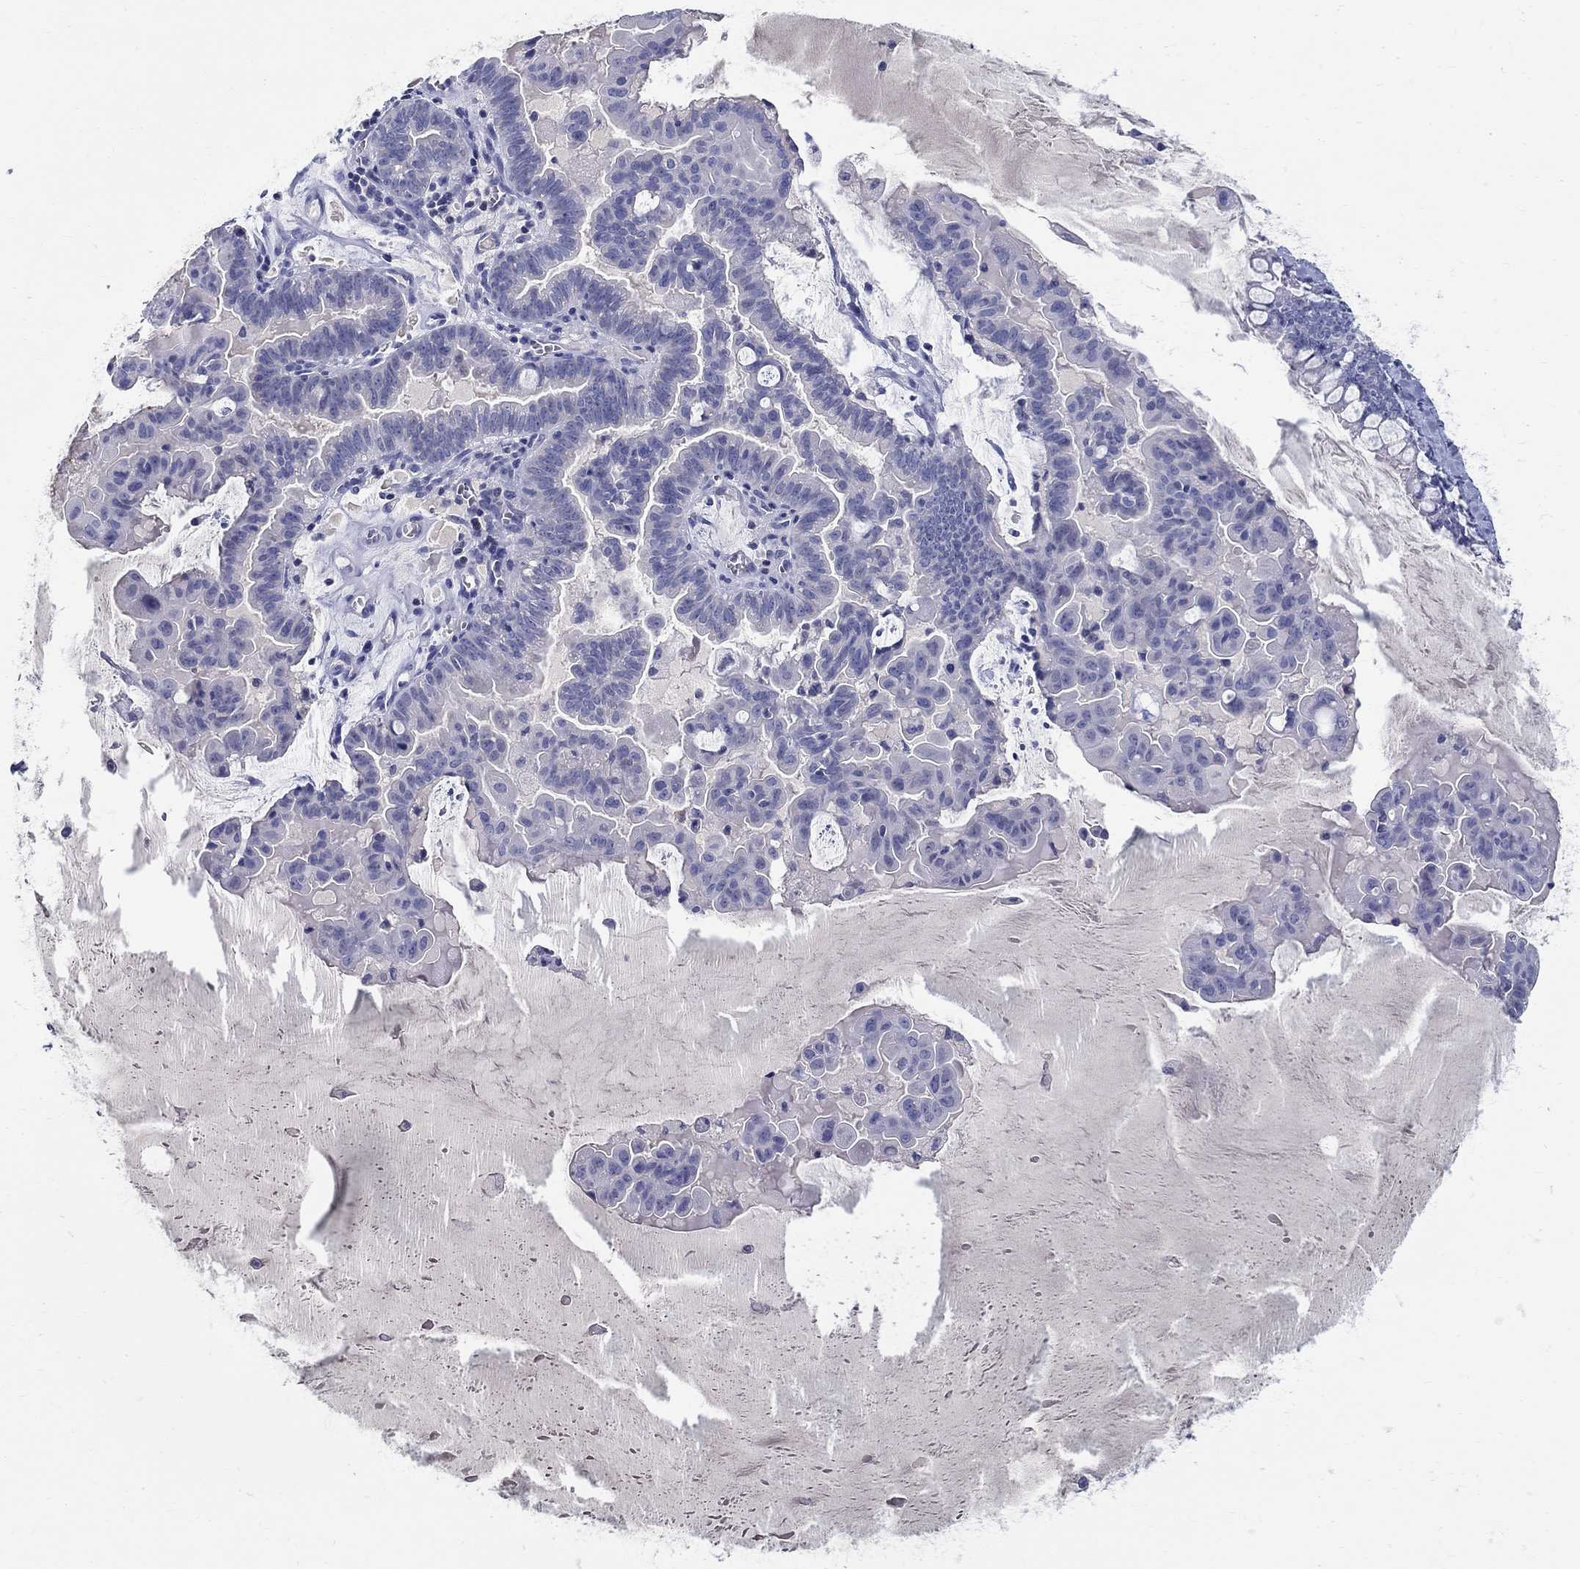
{"staining": {"intensity": "negative", "quantity": "none", "location": "none"}, "tissue": "ovarian cancer", "cell_type": "Tumor cells", "image_type": "cancer", "snomed": [{"axis": "morphology", "description": "Cystadenocarcinoma, mucinous, NOS"}, {"axis": "topography", "description": "Ovary"}], "caption": "There is no significant positivity in tumor cells of ovarian cancer.", "gene": "CRYGD", "patient": {"sex": "female", "age": 63}}